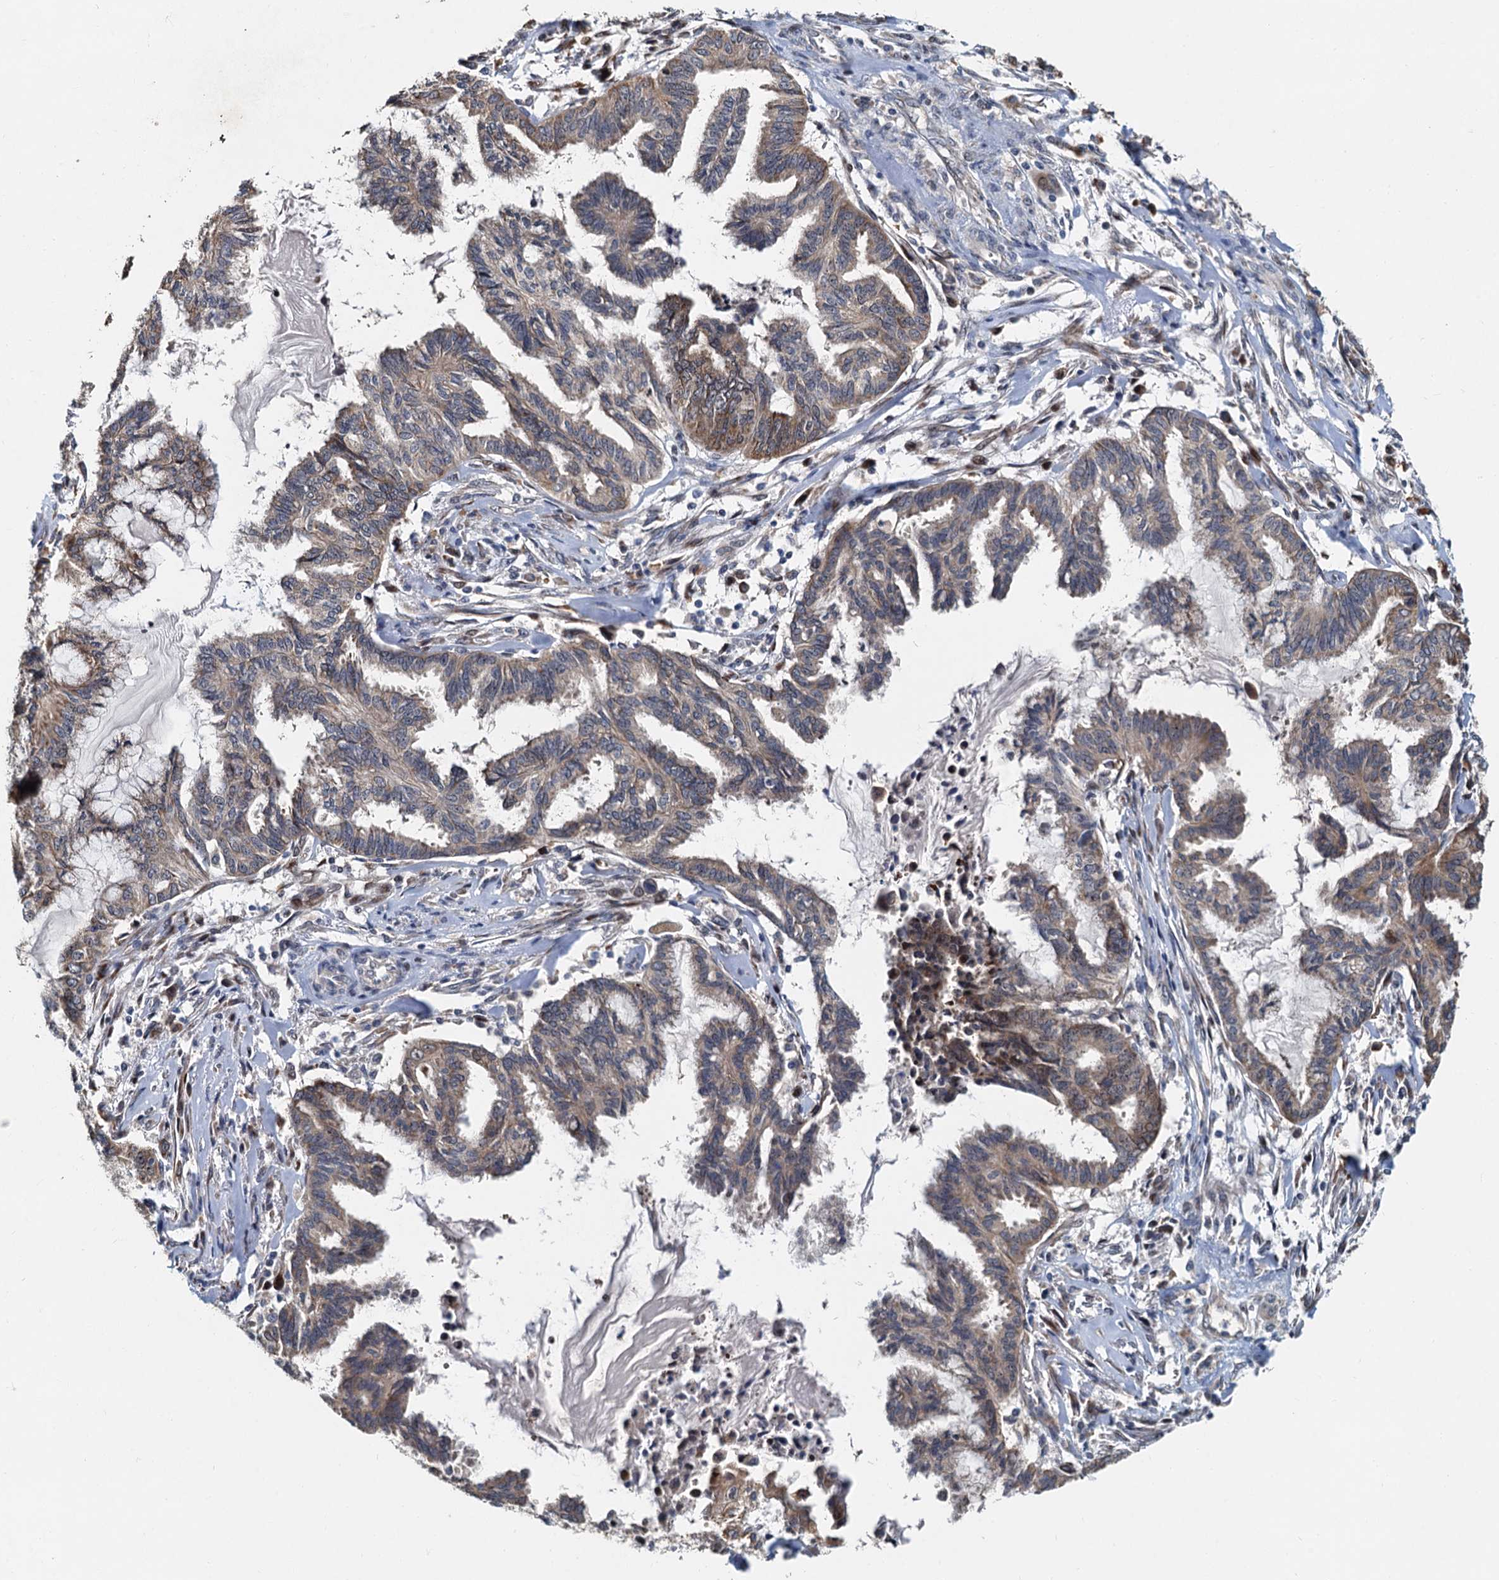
{"staining": {"intensity": "weak", "quantity": ">75%", "location": "cytoplasmic/membranous"}, "tissue": "endometrial cancer", "cell_type": "Tumor cells", "image_type": "cancer", "snomed": [{"axis": "morphology", "description": "Adenocarcinoma, NOS"}, {"axis": "topography", "description": "Endometrium"}], "caption": "A high-resolution photomicrograph shows IHC staining of endometrial cancer, which exhibits weak cytoplasmic/membranous positivity in about >75% of tumor cells.", "gene": "DNAJC21", "patient": {"sex": "female", "age": 86}}